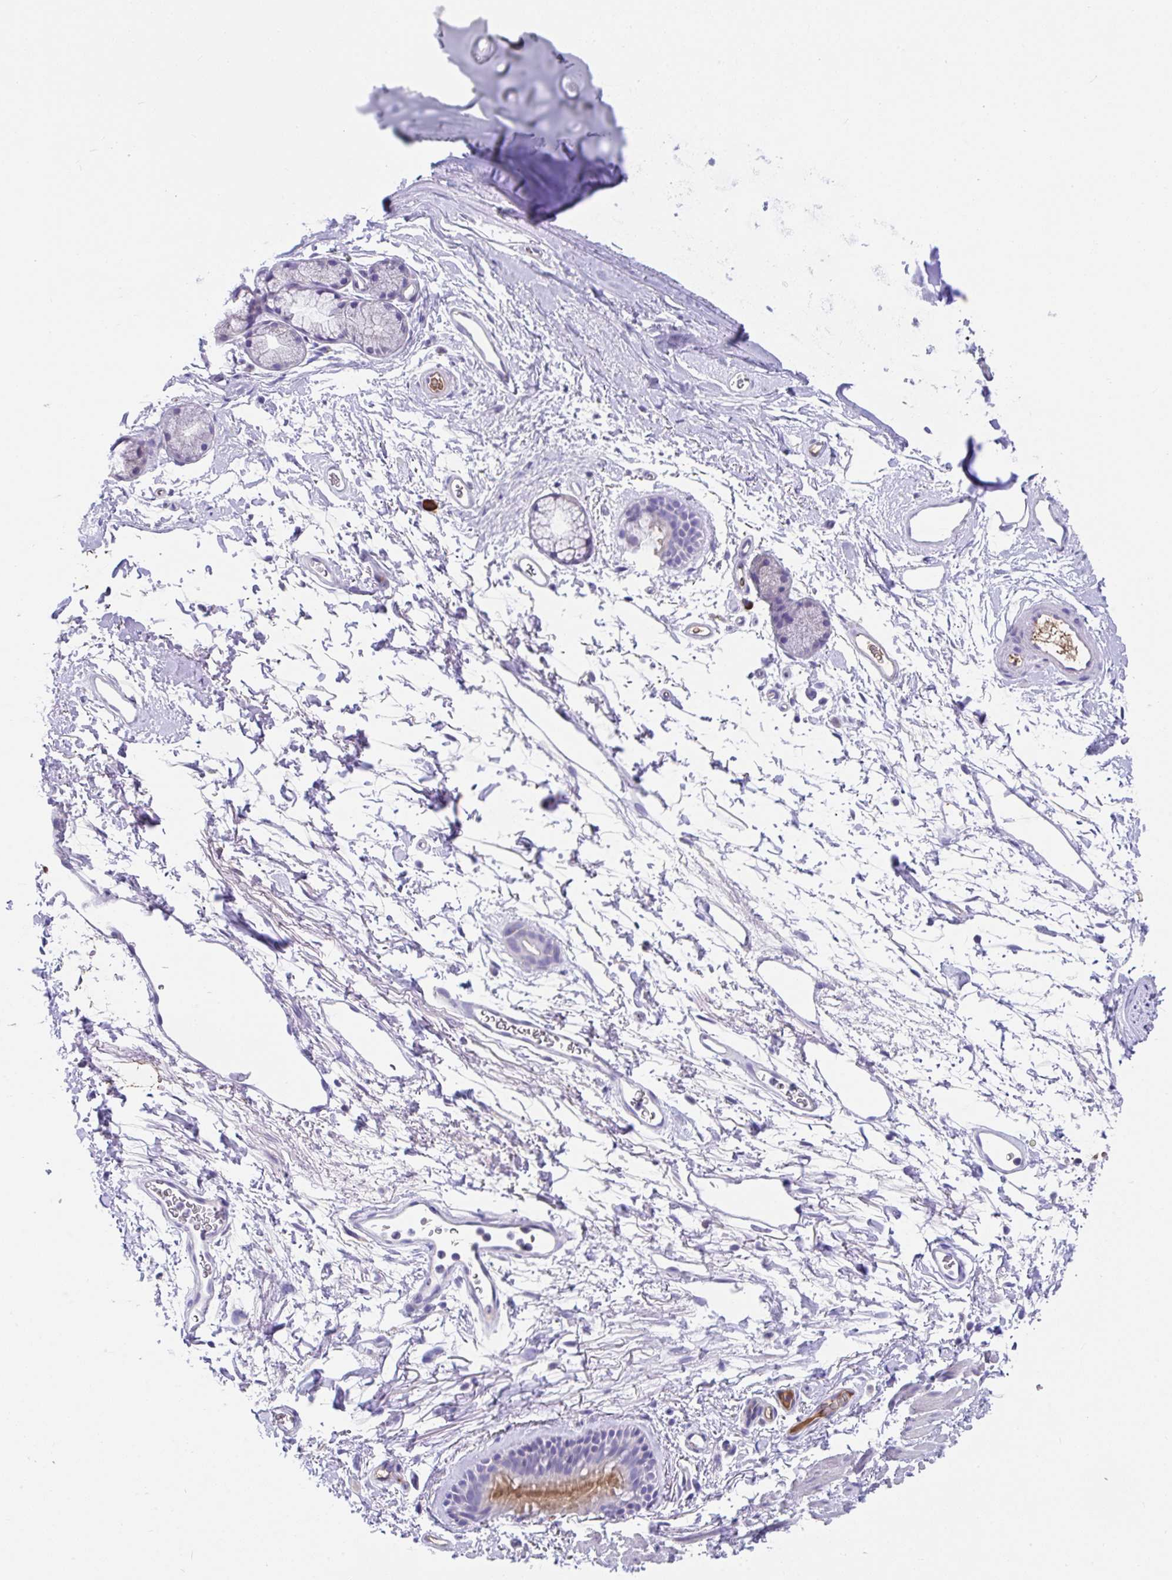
{"staining": {"intensity": "negative", "quantity": "none", "location": "none"}, "tissue": "bronchus", "cell_type": "Respiratory epithelial cells", "image_type": "normal", "snomed": [{"axis": "morphology", "description": "Normal tissue, NOS"}, {"axis": "topography", "description": "Lymph node"}, {"axis": "topography", "description": "Cartilage tissue"}, {"axis": "topography", "description": "Bronchus"}], "caption": "High power microscopy image of an IHC image of unremarkable bronchus, revealing no significant staining in respiratory epithelial cells. Nuclei are stained in blue.", "gene": "CCSAP", "patient": {"sex": "female", "age": 70}}